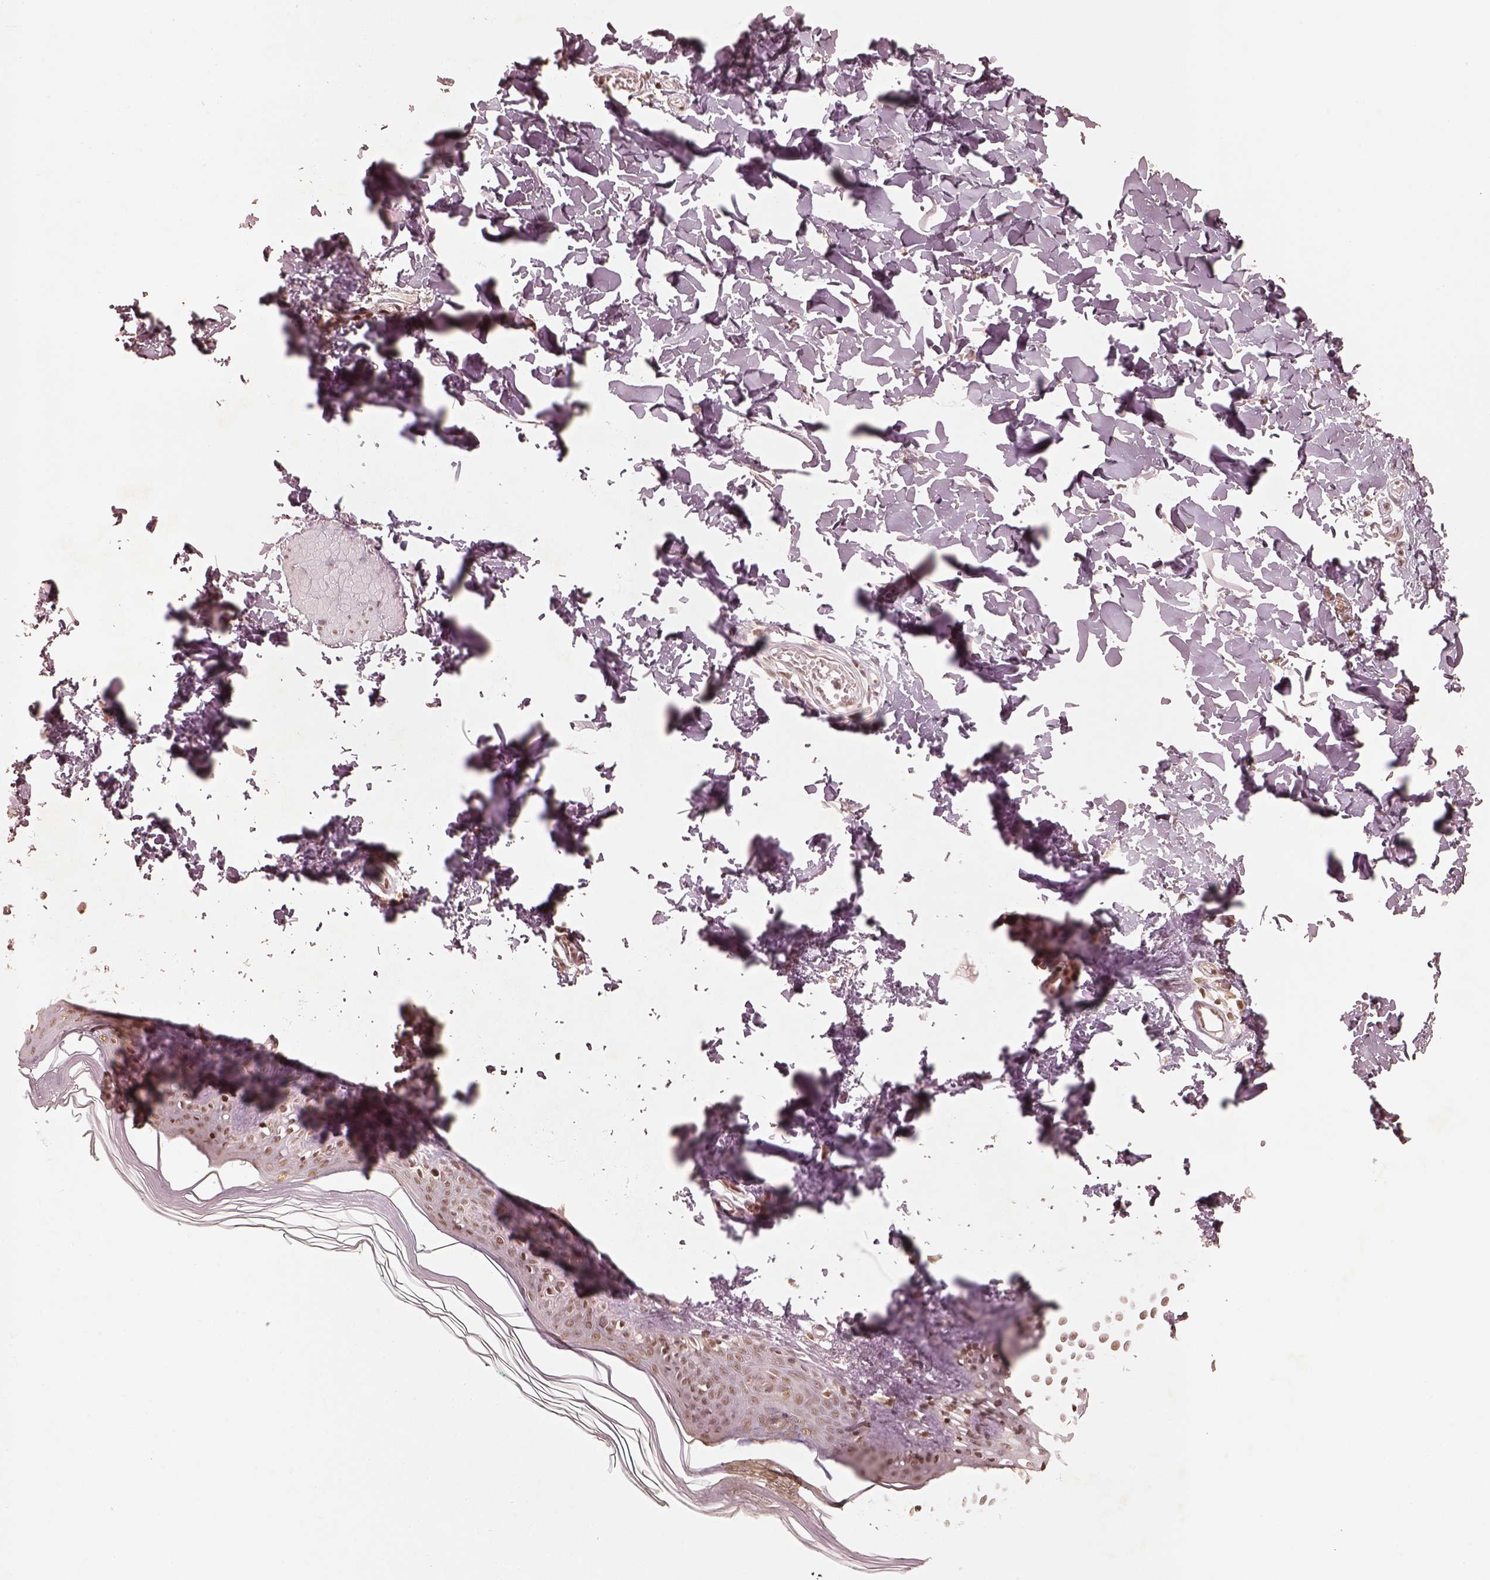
{"staining": {"intensity": "weak", "quantity": "<25%", "location": "nuclear"}, "tissue": "skin", "cell_type": "Fibroblasts", "image_type": "normal", "snomed": [{"axis": "morphology", "description": "Normal tissue, NOS"}, {"axis": "topography", "description": "Skin"}, {"axis": "topography", "description": "Peripheral nerve tissue"}], "caption": "The immunohistochemistry (IHC) photomicrograph has no significant expression in fibroblasts of skin. The staining is performed using DAB (3,3'-diaminobenzidine) brown chromogen with nuclei counter-stained in using hematoxylin.", "gene": "GMEB2", "patient": {"sex": "female", "age": 45}}